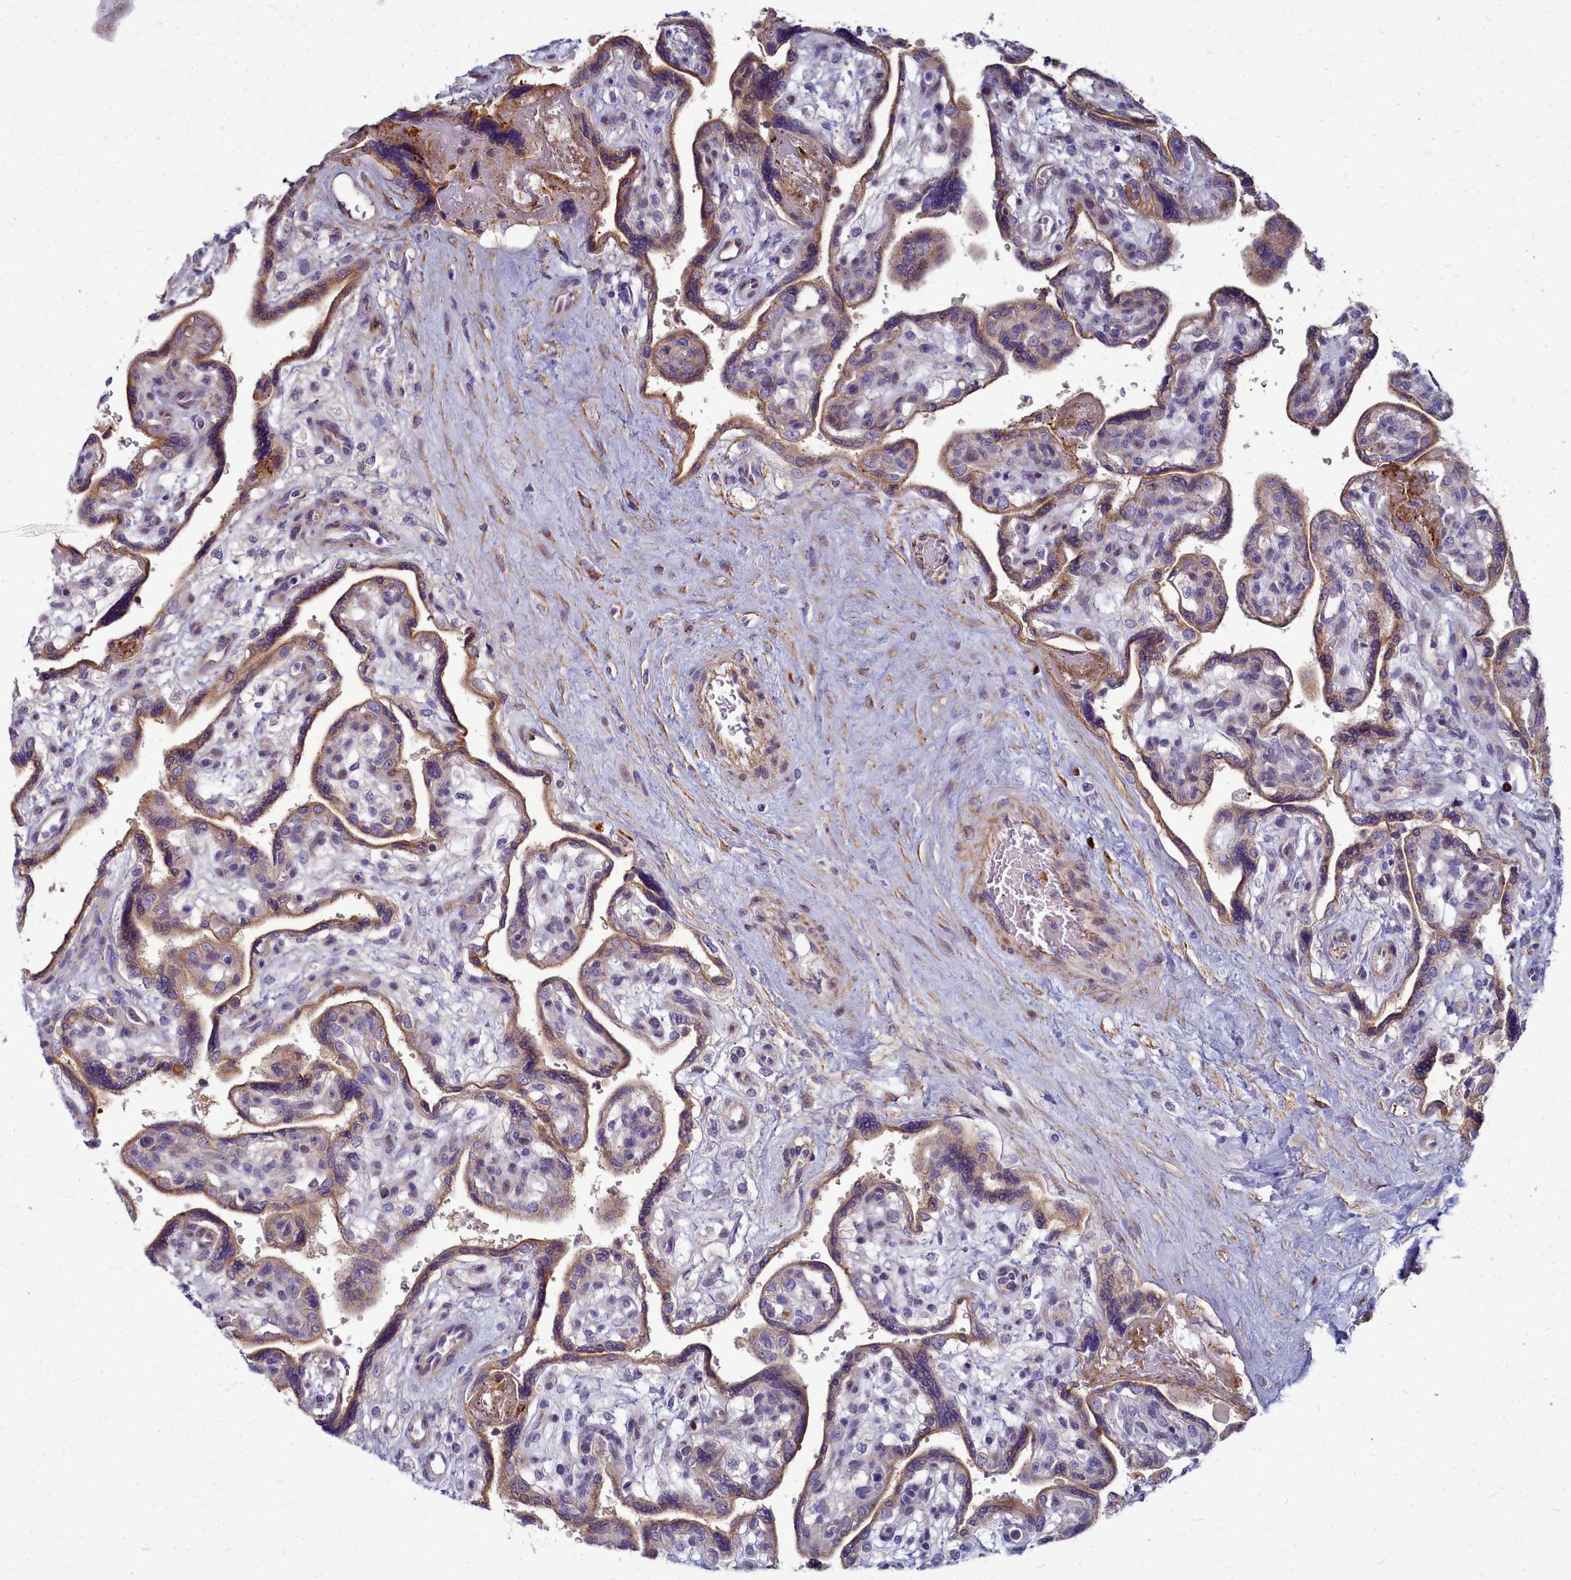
{"staining": {"intensity": "moderate", "quantity": "25%-75%", "location": "cytoplasmic/membranous"}, "tissue": "placenta", "cell_type": "Decidual cells", "image_type": "normal", "snomed": [{"axis": "morphology", "description": "Normal tissue, NOS"}, {"axis": "topography", "description": "Placenta"}], "caption": "A photomicrograph showing moderate cytoplasmic/membranous expression in about 25%-75% of decidual cells in unremarkable placenta, as visualized by brown immunohistochemical staining.", "gene": "TTC5", "patient": {"sex": "female", "age": 39}}